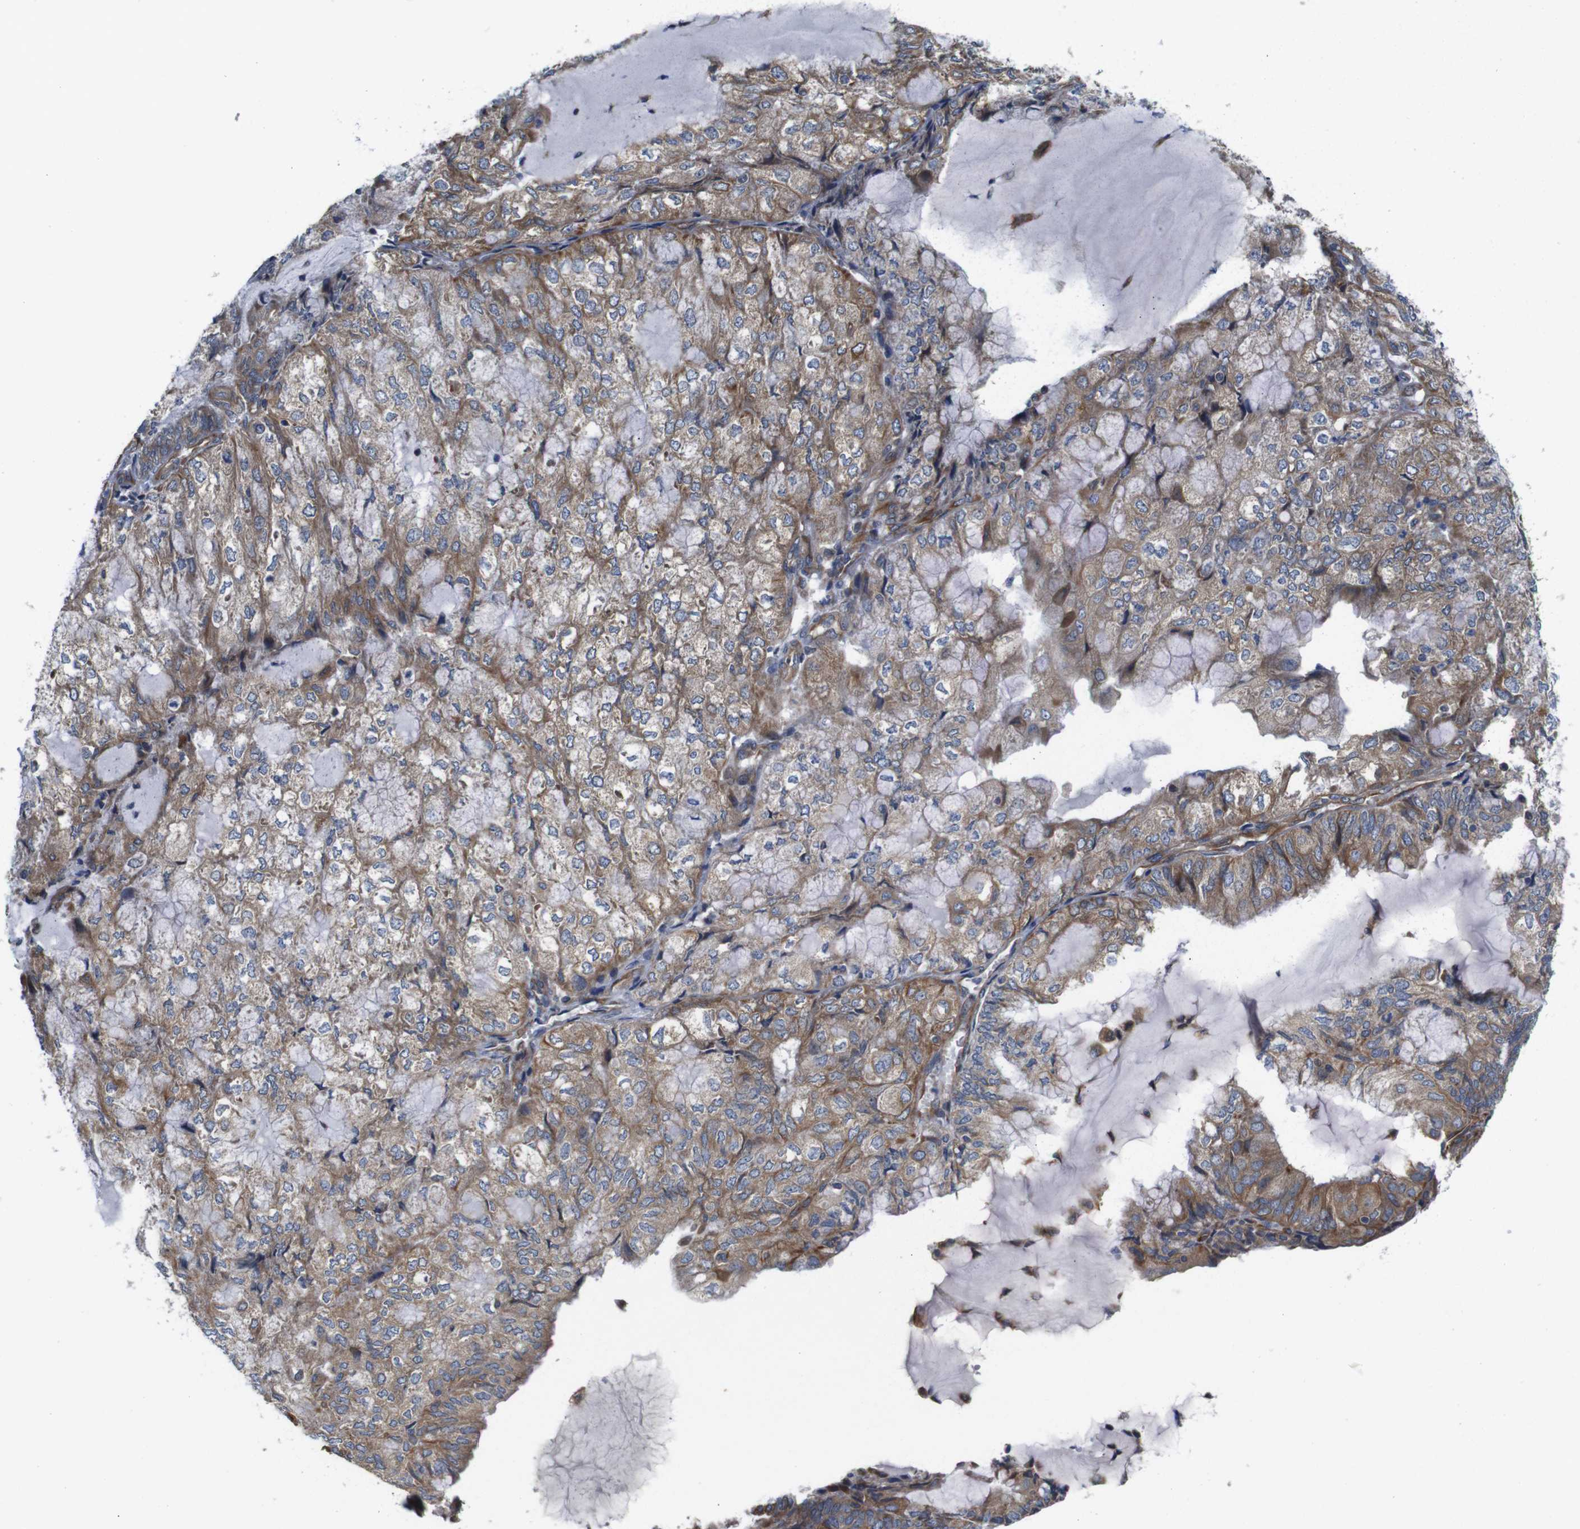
{"staining": {"intensity": "moderate", "quantity": ">75%", "location": "cytoplasmic/membranous"}, "tissue": "endometrial cancer", "cell_type": "Tumor cells", "image_type": "cancer", "snomed": [{"axis": "morphology", "description": "Adenocarcinoma, NOS"}, {"axis": "topography", "description": "Endometrium"}], "caption": "Immunohistochemistry photomicrograph of human endometrial cancer stained for a protein (brown), which reveals medium levels of moderate cytoplasmic/membranous positivity in approximately >75% of tumor cells.", "gene": "POMK", "patient": {"sex": "female", "age": 81}}